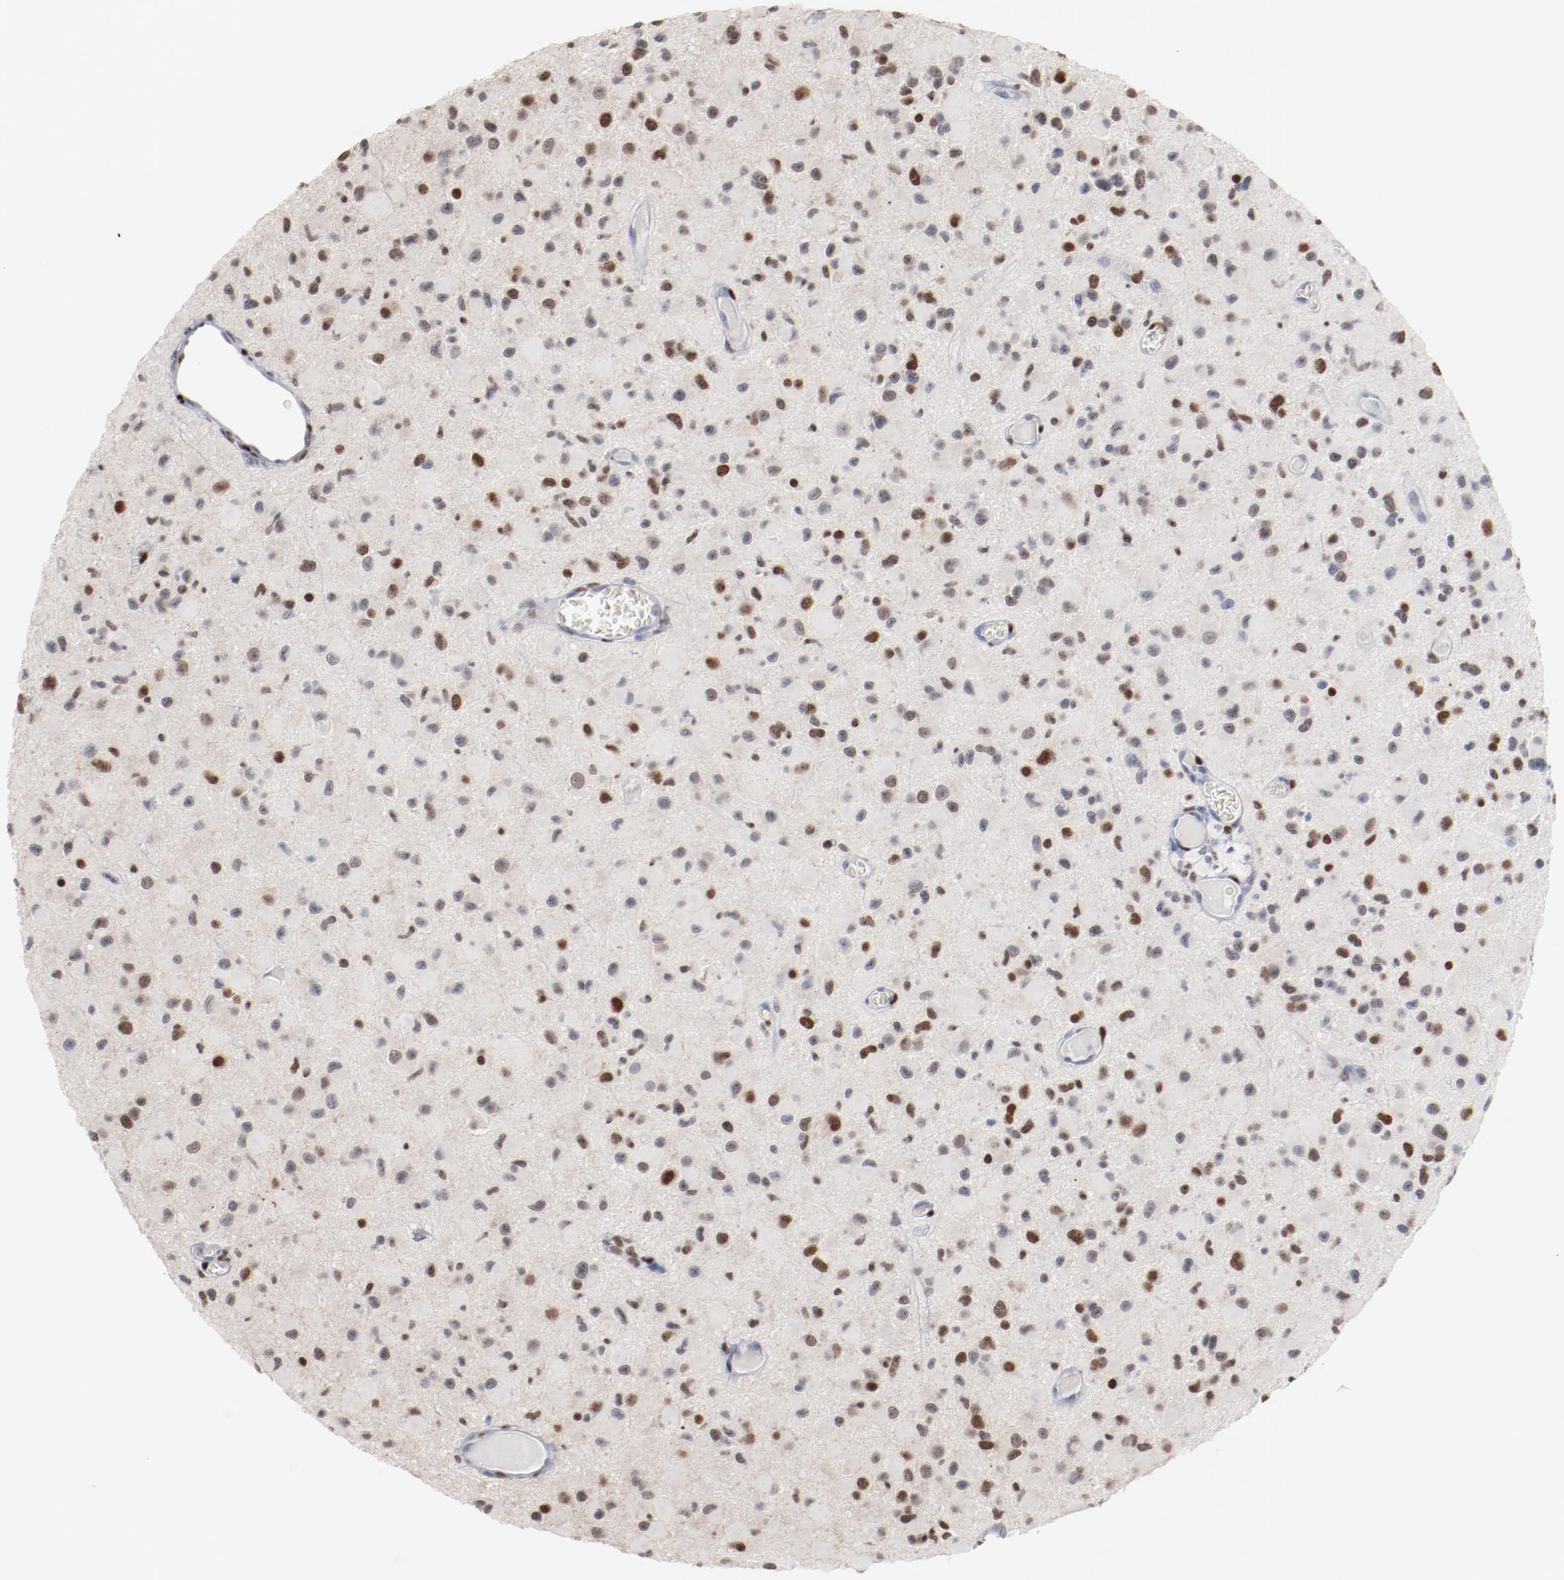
{"staining": {"intensity": "moderate", "quantity": "25%-75%", "location": "nuclear"}, "tissue": "glioma", "cell_type": "Tumor cells", "image_type": "cancer", "snomed": [{"axis": "morphology", "description": "Glioma, malignant, Low grade"}, {"axis": "topography", "description": "Brain"}], "caption": "IHC staining of glioma, which exhibits medium levels of moderate nuclear staining in about 25%-75% of tumor cells indicating moderate nuclear protein positivity. The staining was performed using DAB (brown) for protein detection and nuclei were counterstained in hematoxylin (blue).", "gene": "ZEB2", "patient": {"sex": "male", "age": 42}}